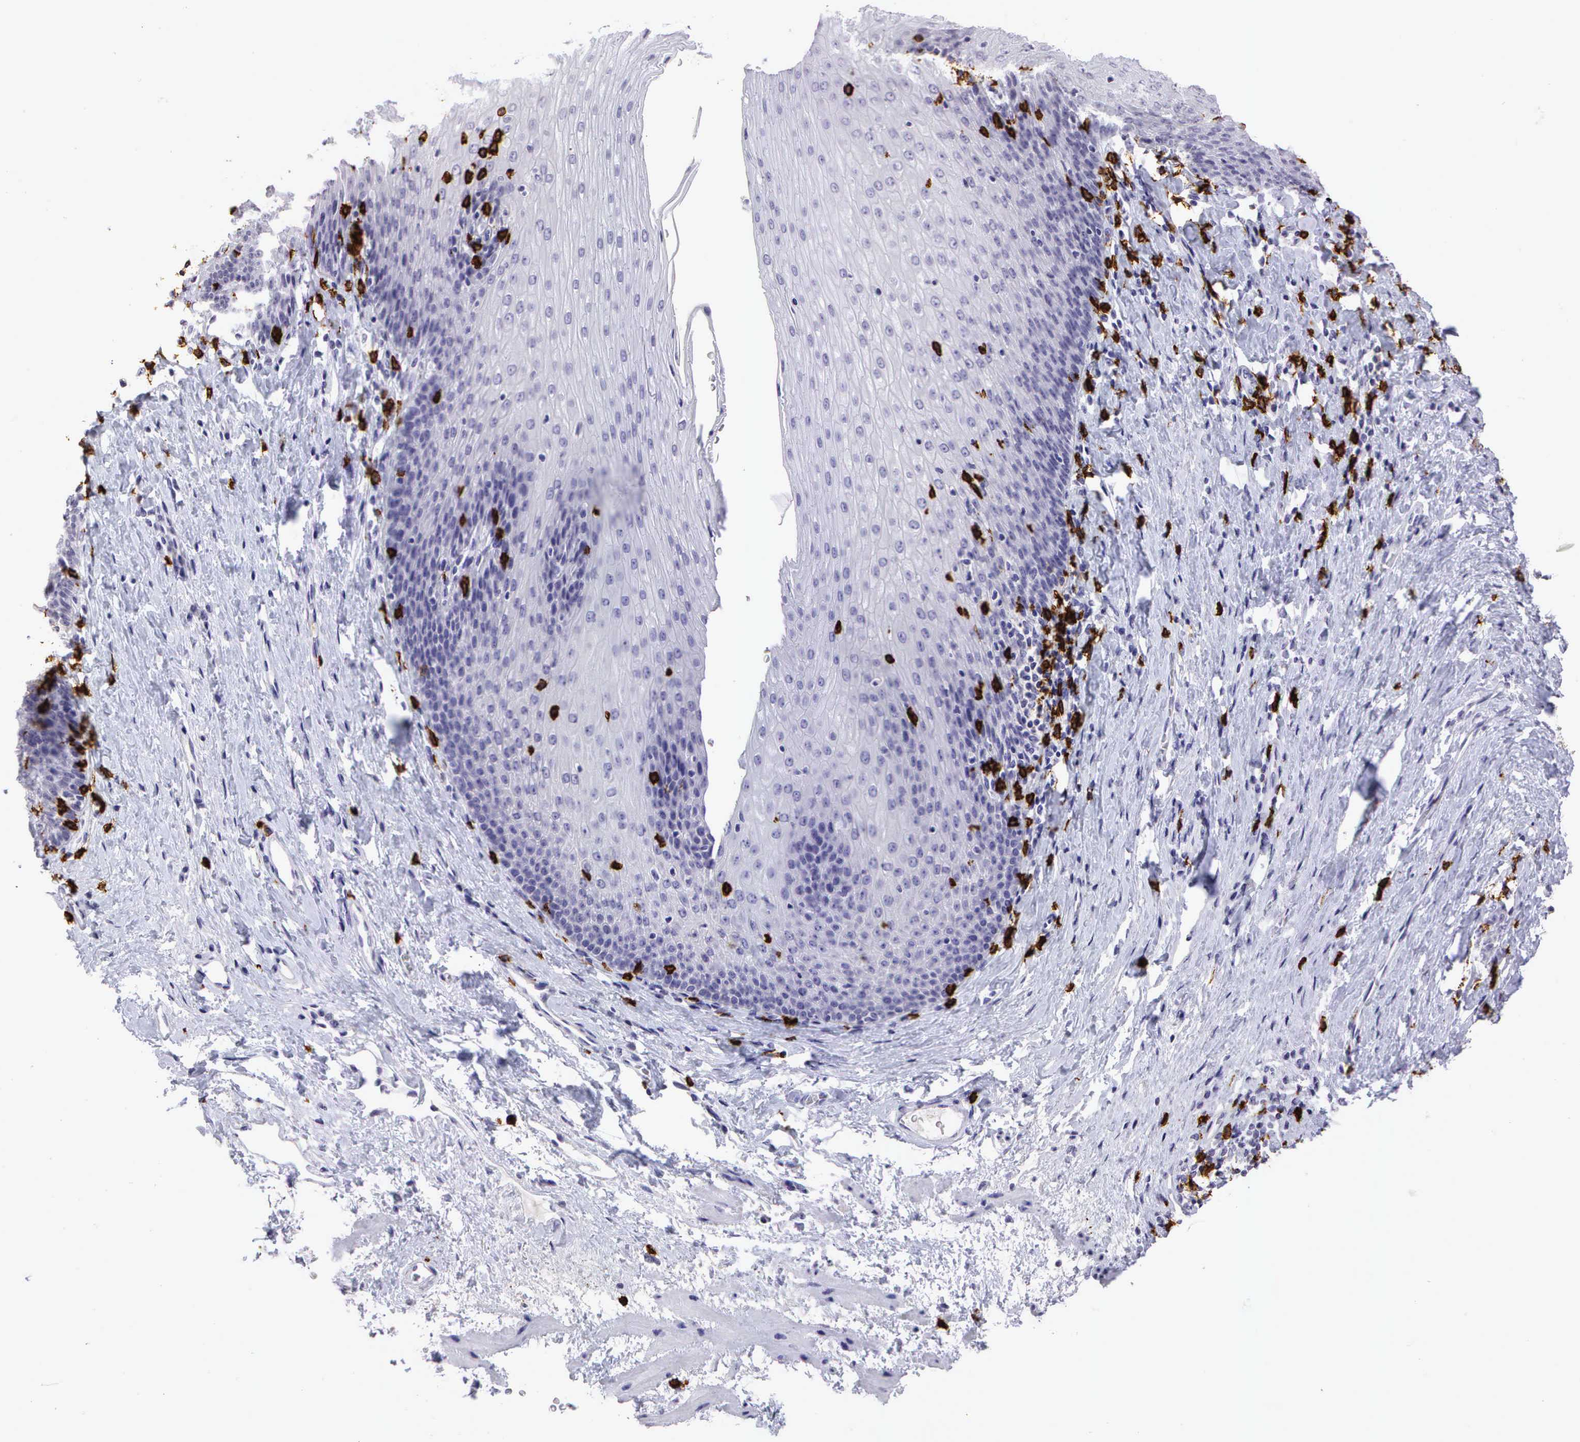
{"staining": {"intensity": "negative", "quantity": "none", "location": "none"}, "tissue": "esophagus", "cell_type": "Squamous epithelial cells", "image_type": "normal", "snomed": [{"axis": "morphology", "description": "Normal tissue, NOS"}, {"axis": "topography", "description": "Esophagus"}], "caption": "Histopathology image shows no protein positivity in squamous epithelial cells of unremarkable esophagus. (IHC, brightfield microscopy, high magnification).", "gene": "CD8A", "patient": {"sex": "female", "age": 61}}